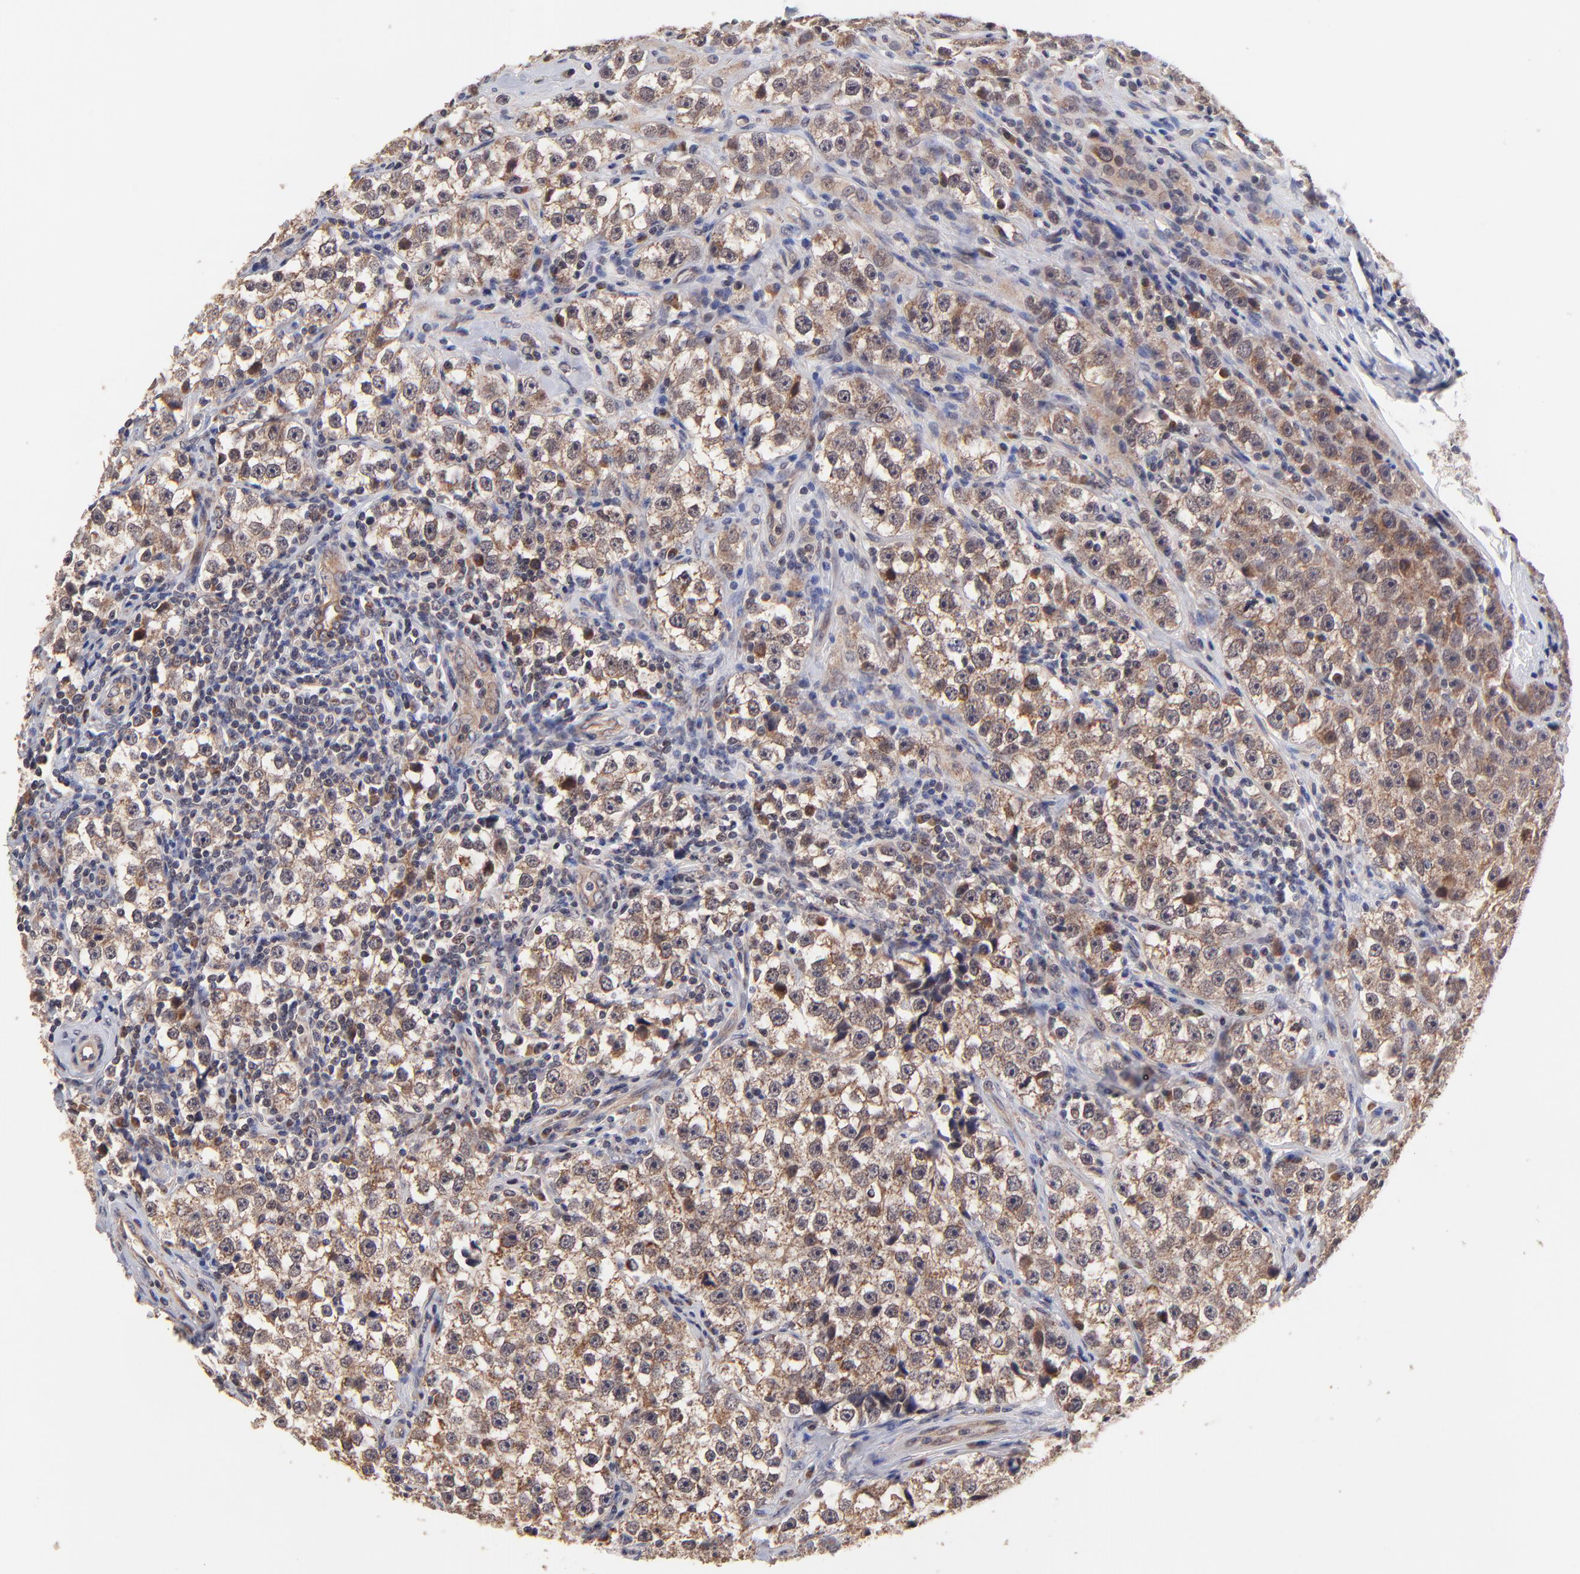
{"staining": {"intensity": "moderate", "quantity": ">75%", "location": "cytoplasmic/membranous"}, "tissue": "testis cancer", "cell_type": "Tumor cells", "image_type": "cancer", "snomed": [{"axis": "morphology", "description": "Seminoma, NOS"}, {"axis": "topography", "description": "Testis"}], "caption": "Testis cancer stained with DAB (3,3'-diaminobenzidine) immunohistochemistry shows medium levels of moderate cytoplasmic/membranous staining in about >75% of tumor cells.", "gene": "BAIAP2L2", "patient": {"sex": "male", "age": 32}}